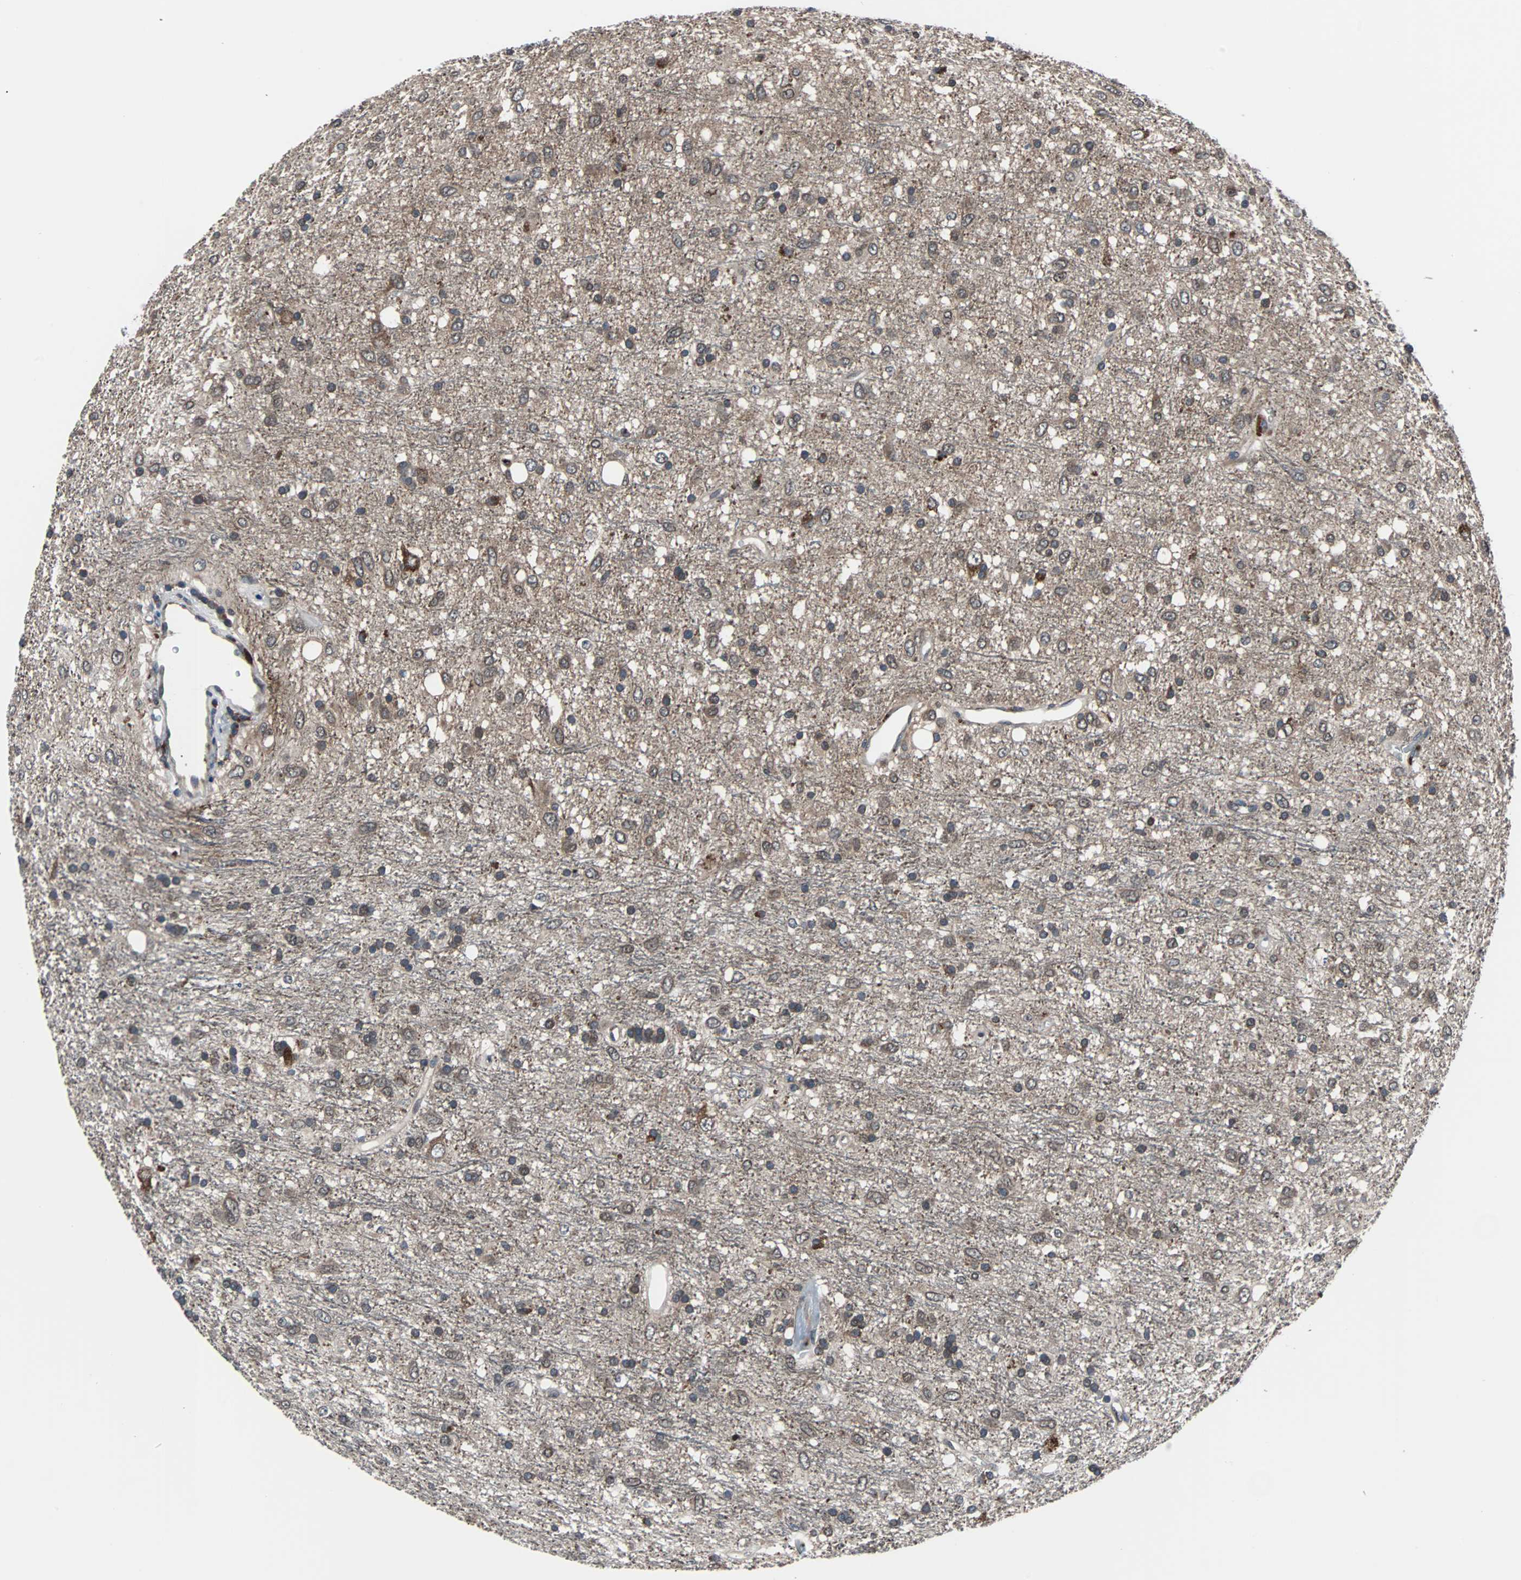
{"staining": {"intensity": "moderate", "quantity": "25%-75%", "location": "cytoplasmic/membranous"}, "tissue": "glioma", "cell_type": "Tumor cells", "image_type": "cancer", "snomed": [{"axis": "morphology", "description": "Glioma, malignant, Low grade"}, {"axis": "topography", "description": "Brain"}], "caption": "The micrograph displays a brown stain indicating the presence of a protein in the cytoplasmic/membranous of tumor cells in malignant glioma (low-grade).", "gene": "PAK1", "patient": {"sex": "male", "age": 77}}